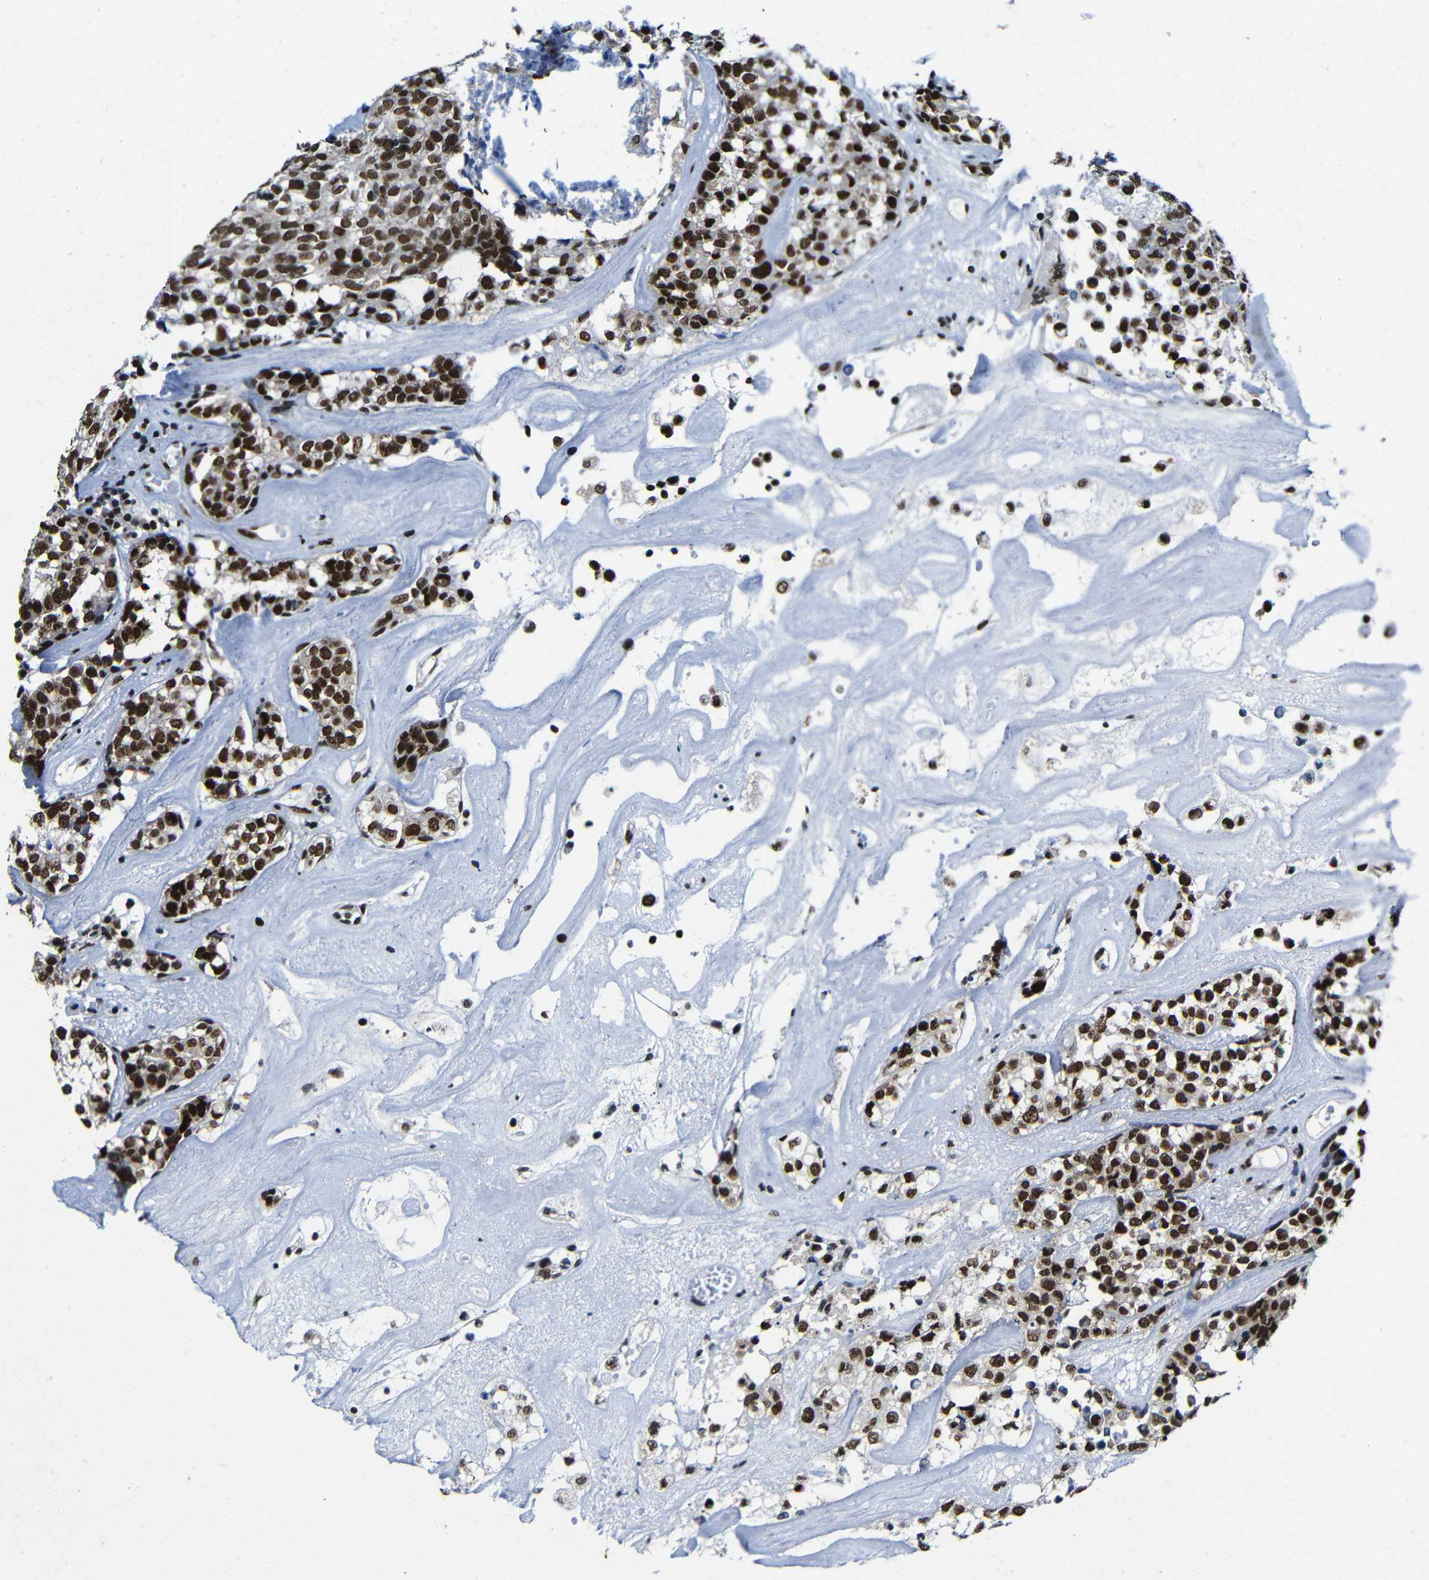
{"staining": {"intensity": "strong", "quantity": "25%-75%", "location": "nuclear"}, "tissue": "head and neck cancer", "cell_type": "Tumor cells", "image_type": "cancer", "snomed": [{"axis": "morphology", "description": "Adenocarcinoma, NOS"}, {"axis": "topography", "description": "Salivary gland"}, {"axis": "topography", "description": "Head-Neck"}], "caption": "Immunohistochemistry of human head and neck cancer (adenocarcinoma) demonstrates high levels of strong nuclear staining in approximately 25%-75% of tumor cells. (Brightfield microscopy of DAB IHC at high magnification).", "gene": "PTBP1", "patient": {"sex": "female", "age": 65}}